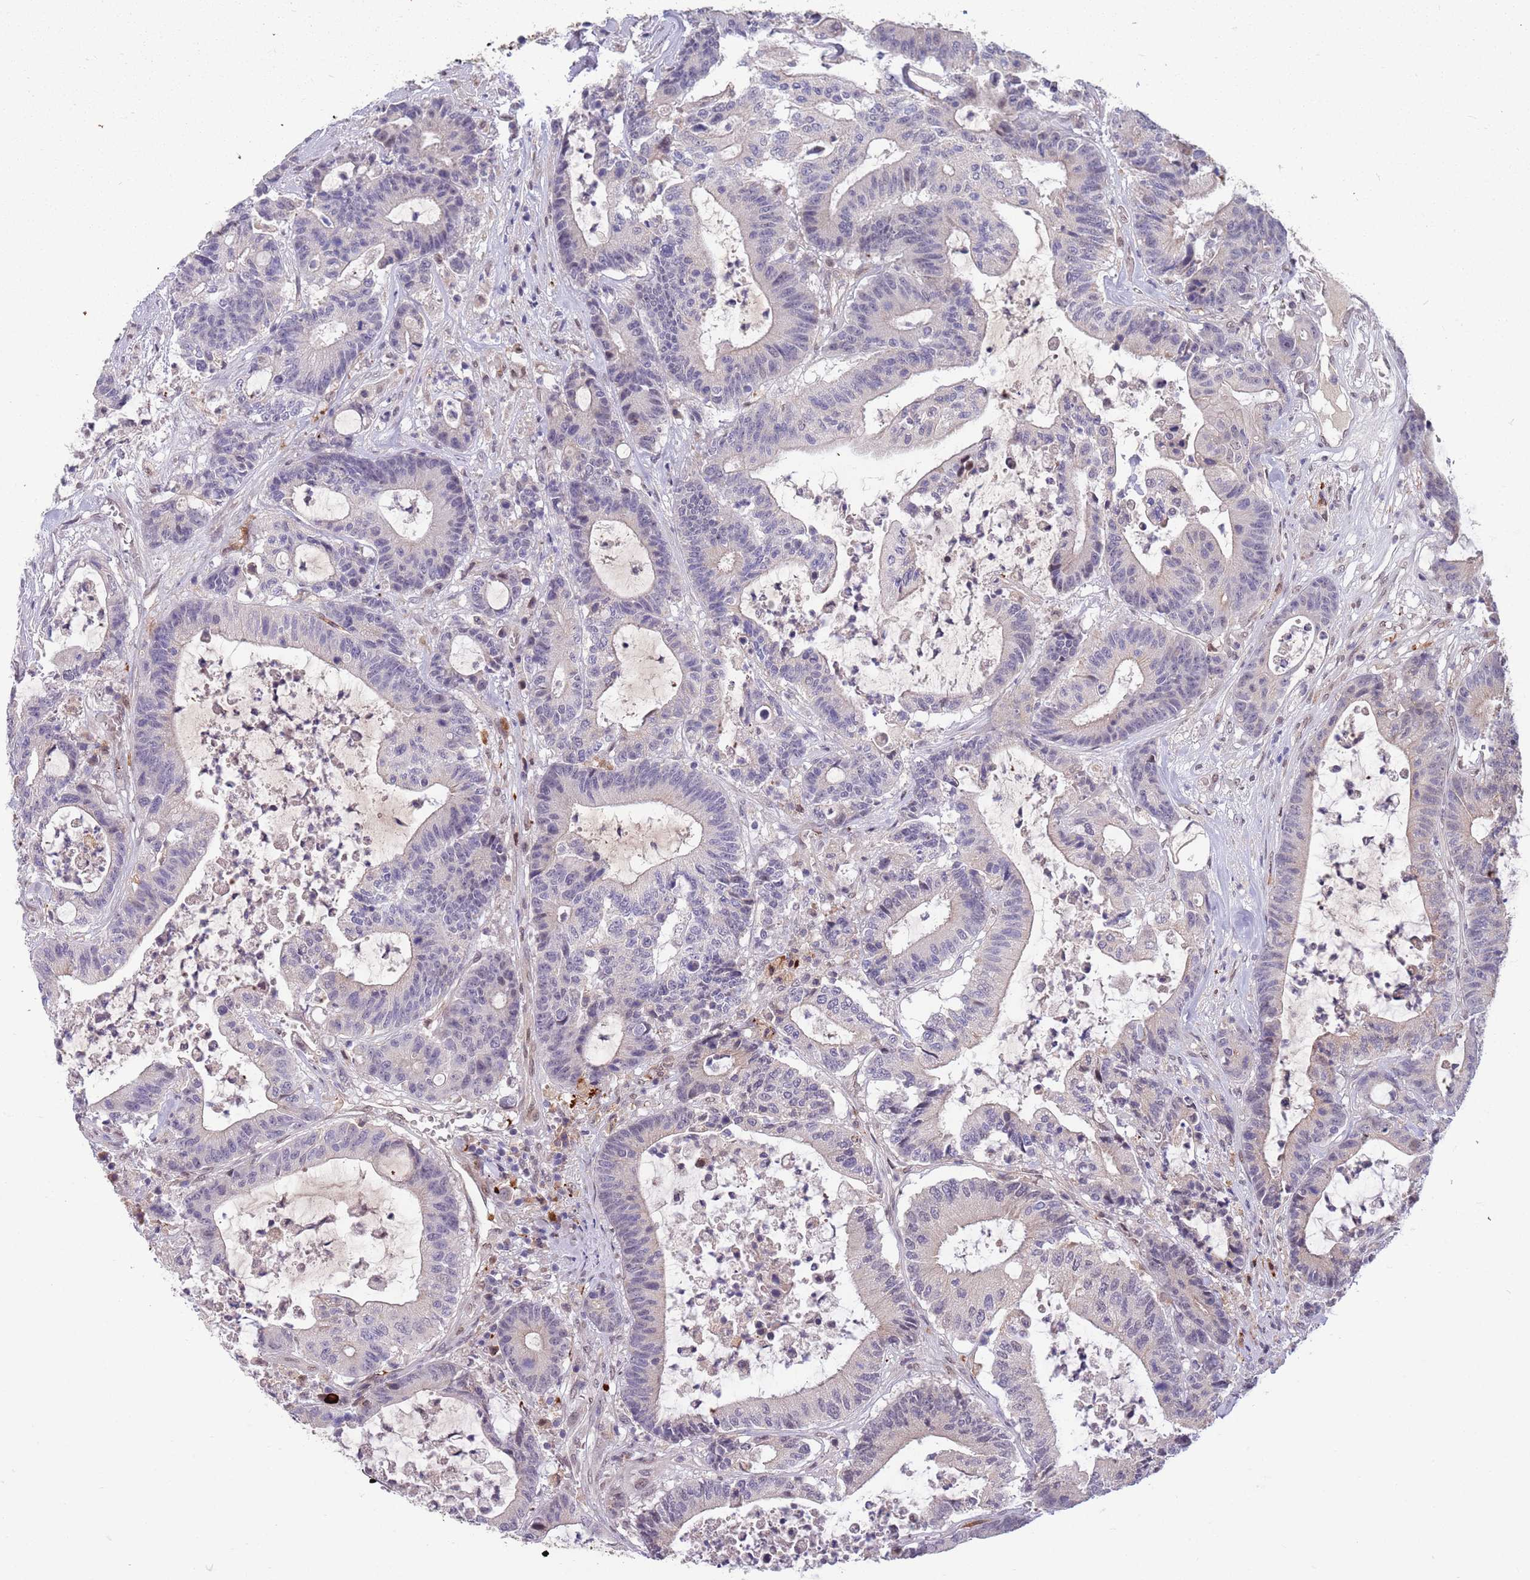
{"staining": {"intensity": "negative", "quantity": "none", "location": "none"}, "tissue": "colorectal cancer", "cell_type": "Tumor cells", "image_type": "cancer", "snomed": [{"axis": "morphology", "description": "Adenocarcinoma, NOS"}, {"axis": "topography", "description": "Colon"}], "caption": "Human colorectal adenocarcinoma stained for a protein using immunohistochemistry demonstrates no positivity in tumor cells.", "gene": "NLRP6", "patient": {"sex": "female", "age": 84}}